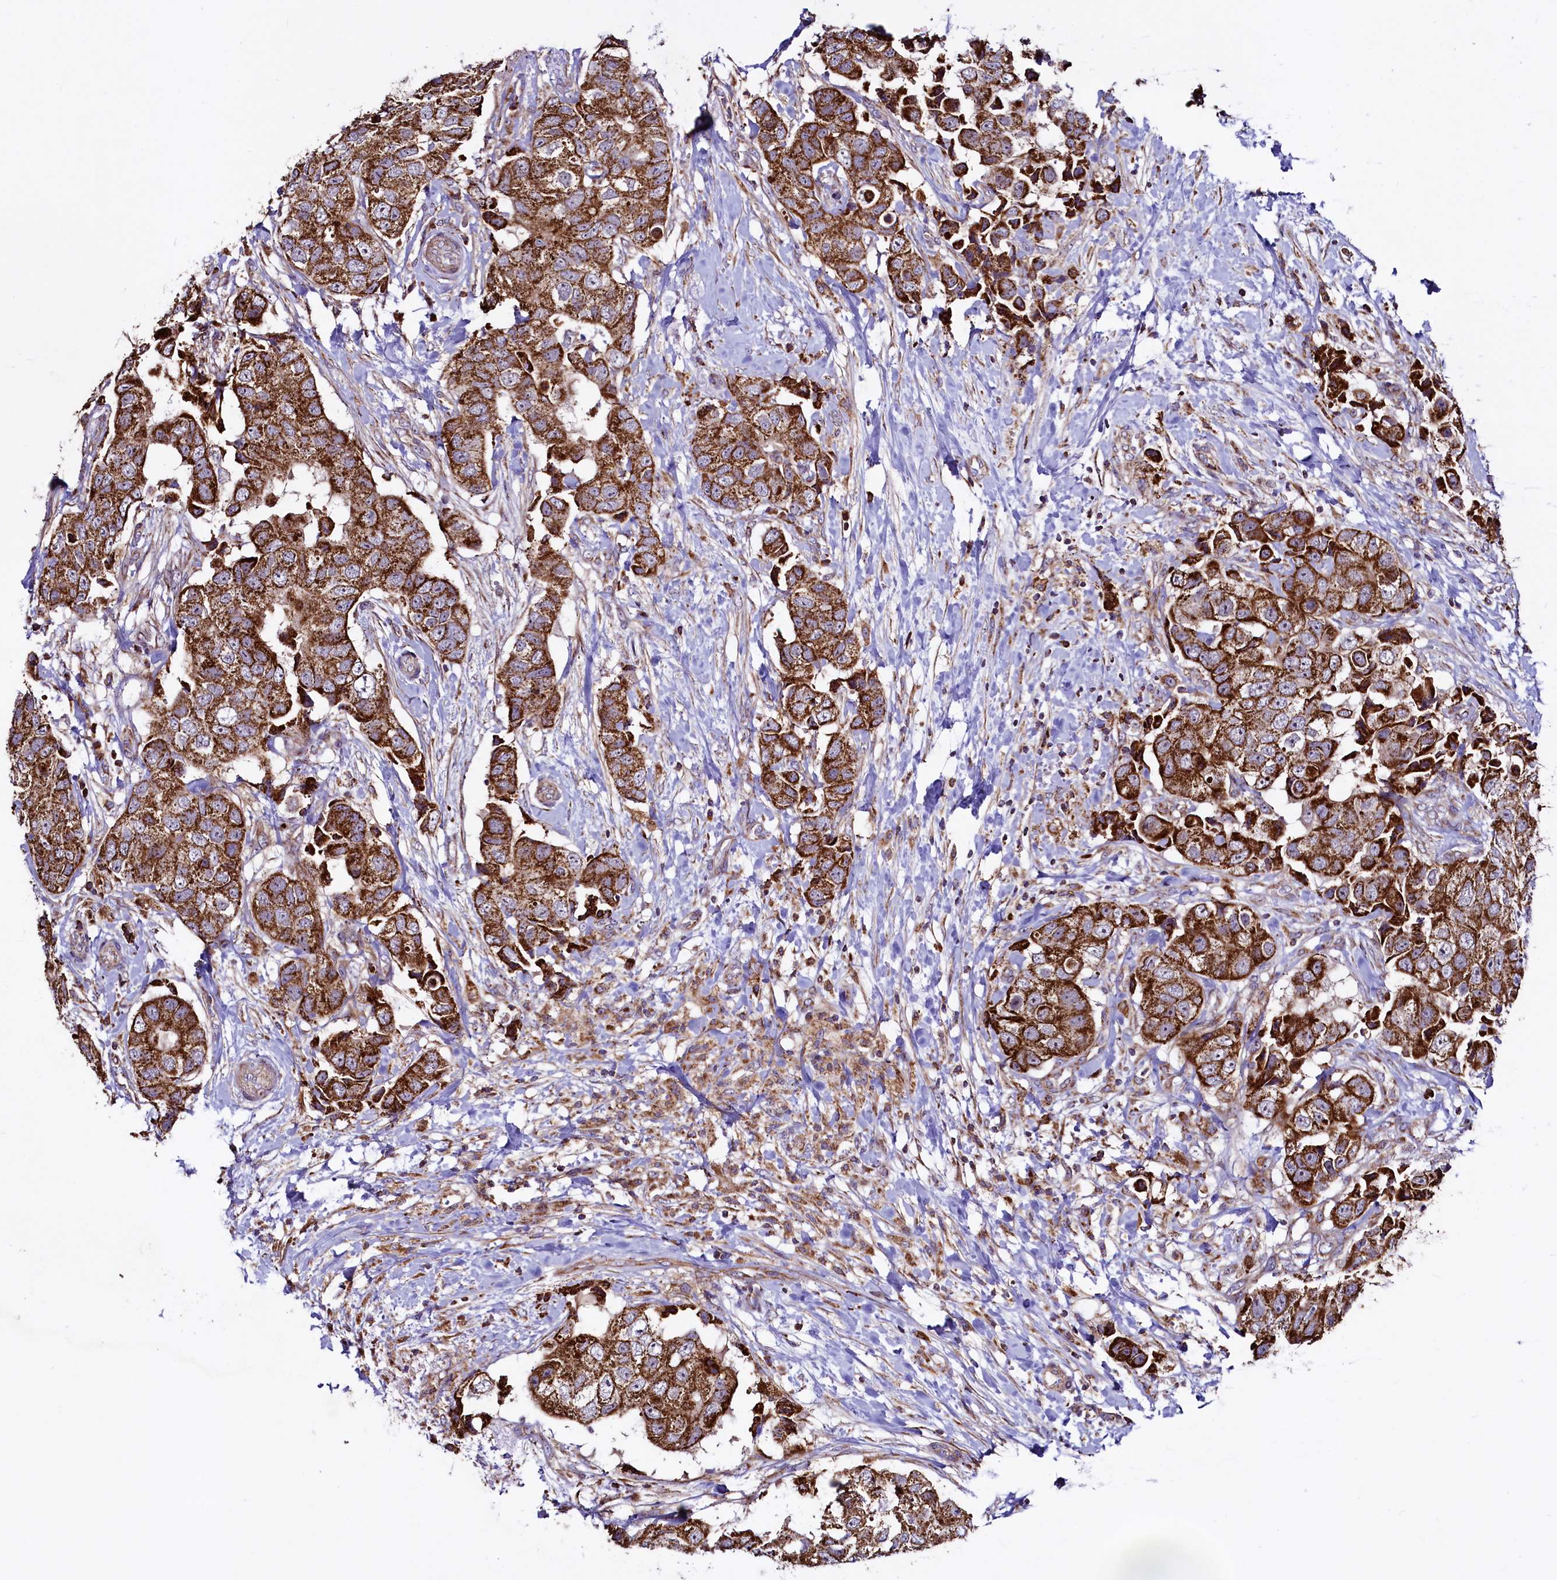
{"staining": {"intensity": "strong", "quantity": ">75%", "location": "cytoplasmic/membranous"}, "tissue": "breast cancer", "cell_type": "Tumor cells", "image_type": "cancer", "snomed": [{"axis": "morphology", "description": "Normal tissue, NOS"}, {"axis": "morphology", "description": "Duct carcinoma"}, {"axis": "topography", "description": "Breast"}], "caption": "DAB immunohistochemical staining of breast cancer (invasive ductal carcinoma) displays strong cytoplasmic/membranous protein staining in about >75% of tumor cells.", "gene": "STARD5", "patient": {"sex": "female", "age": 62}}